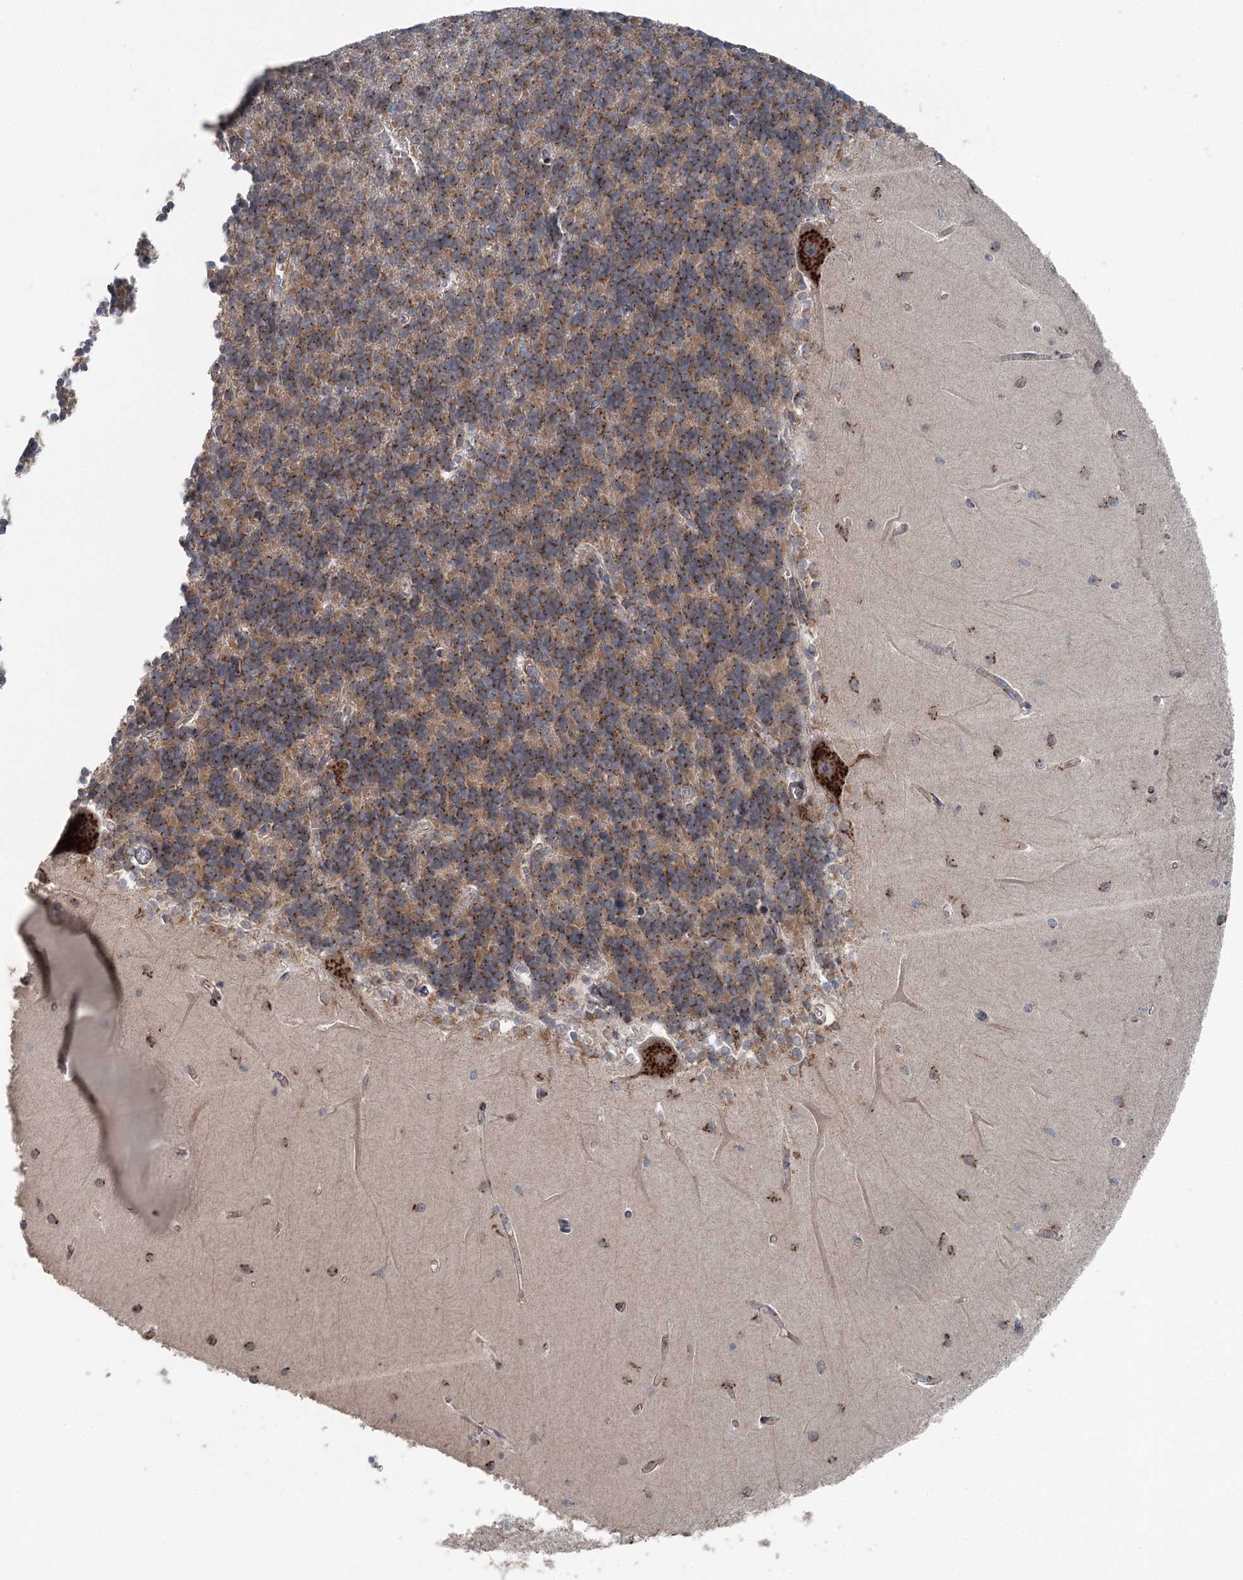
{"staining": {"intensity": "strong", "quantity": "25%-75%", "location": "cytoplasmic/membranous"}, "tissue": "cerebellum", "cell_type": "Cells in granular layer", "image_type": "normal", "snomed": [{"axis": "morphology", "description": "Normal tissue, NOS"}, {"axis": "topography", "description": "Cerebellum"}], "caption": "Immunohistochemical staining of unremarkable human cerebellum demonstrates high levels of strong cytoplasmic/membranous positivity in approximately 25%-75% of cells in granular layer. (DAB (3,3'-diaminobenzidine) IHC with brightfield microscopy, high magnification).", "gene": "ITIH5", "patient": {"sex": "male", "age": 37}}